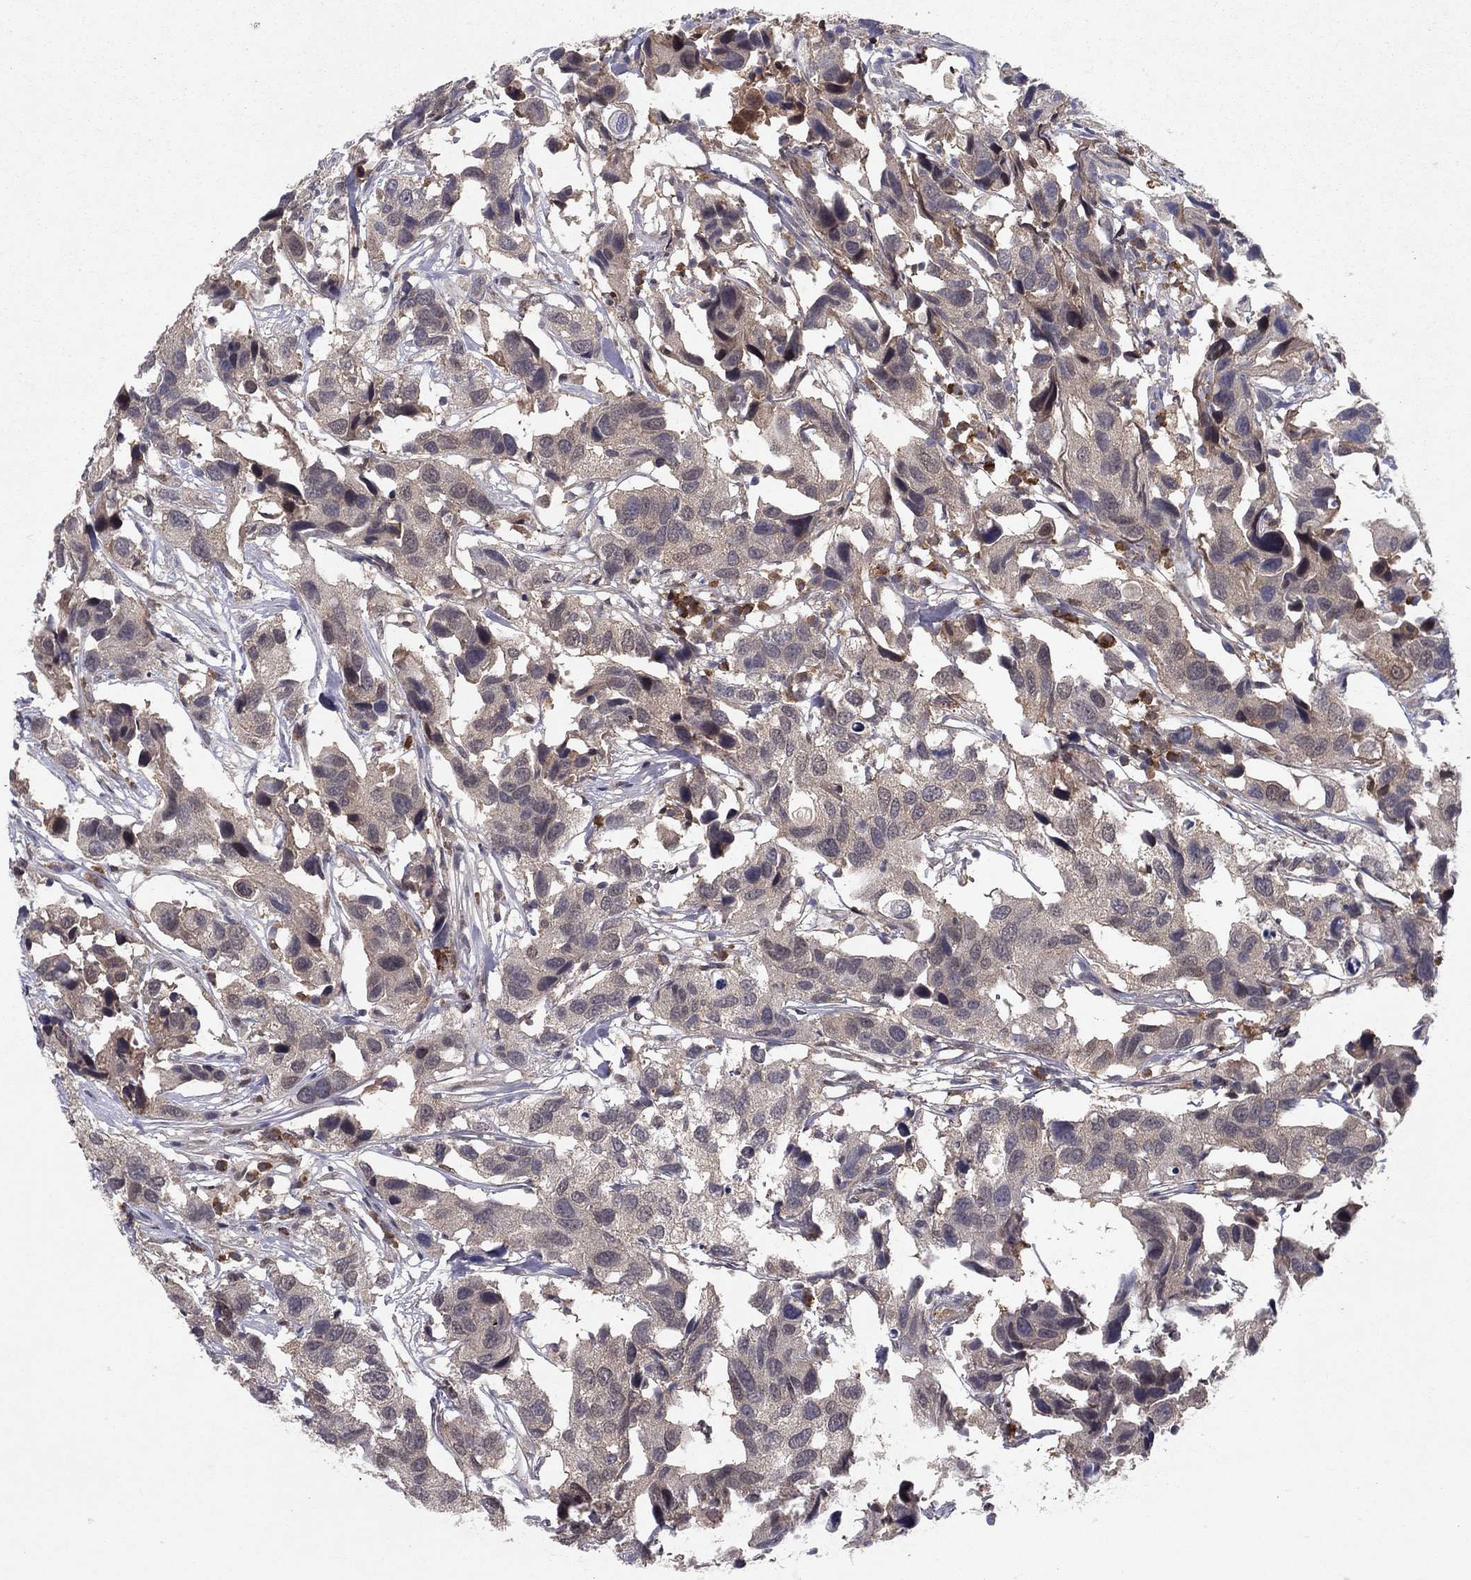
{"staining": {"intensity": "negative", "quantity": "none", "location": "none"}, "tissue": "urothelial cancer", "cell_type": "Tumor cells", "image_type": "cancer", "snomed": [{"axis": "morphology", "description": "Urothelial carcinoma, High grade"}, {"axis": "topography", "description": "Urinary bladder"}], "caption": "Urothelial carcinoma (high-grade) stained for a protein using immunohistochemistry (IHC) exhibits no staining tumor cells.", "gene": "CRTC1", "patient": {"sex": "male", "age": 79}}